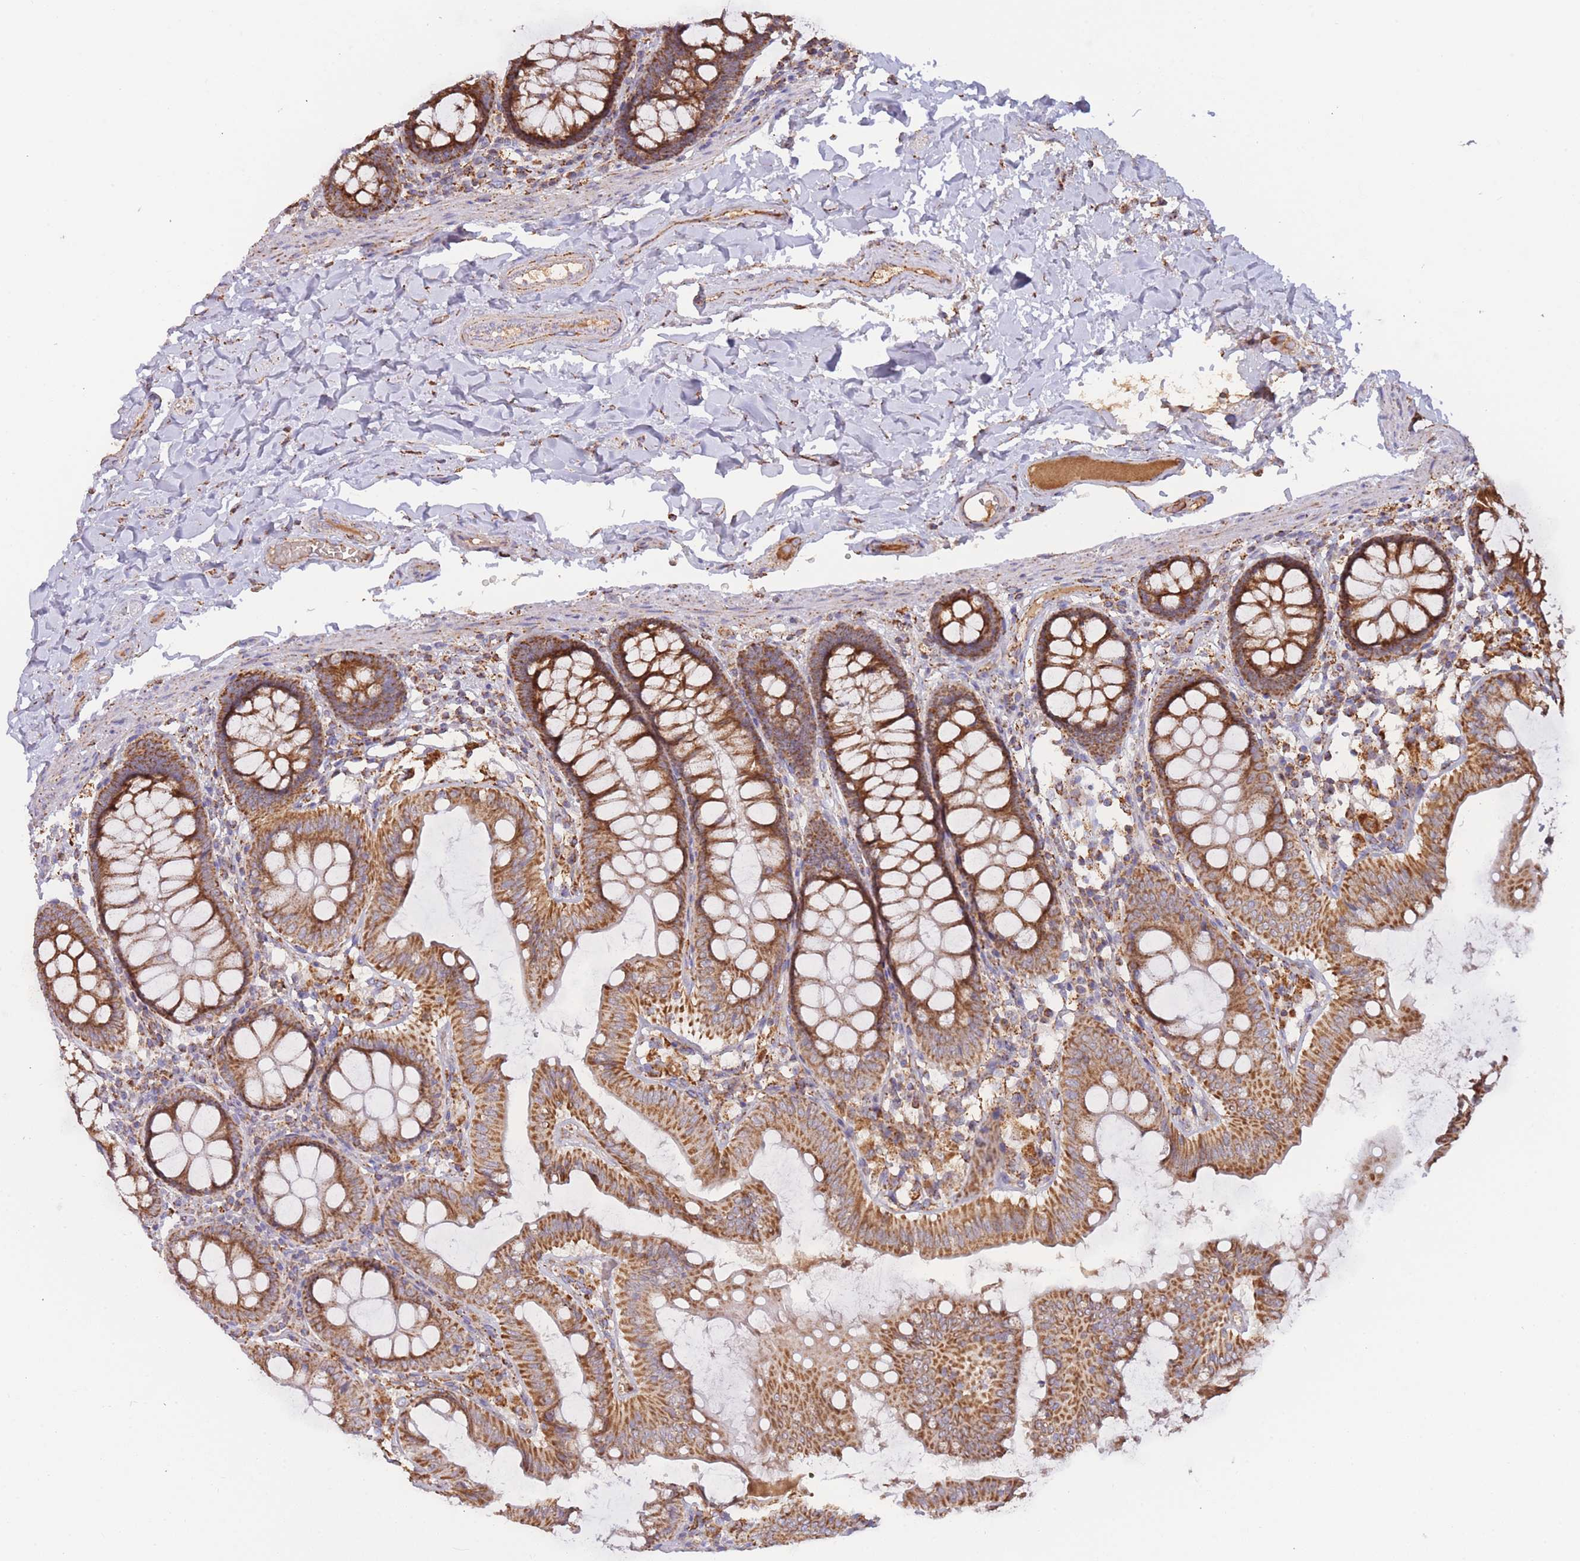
{"staining": {"intensity": "moderate", "quantity": ">75%", "location": "cytoplasmic/membranous"}, "tissue": "colon", "cell_type": "Endothelial cells", "image_type": "normal", "snomed": [{"axis": "morphology", "description": "Normal tissue, NOS"}, {"axis": "topography", "description": "Colon"}], "caption": "Brown immunohistochemical staining in normal human colon reveals moderate cytoplasmic/membranous positivity in about >75% of endothelial cells.", "gene": "MRPL17", "patient": {"sex": "male", "age": 84}}